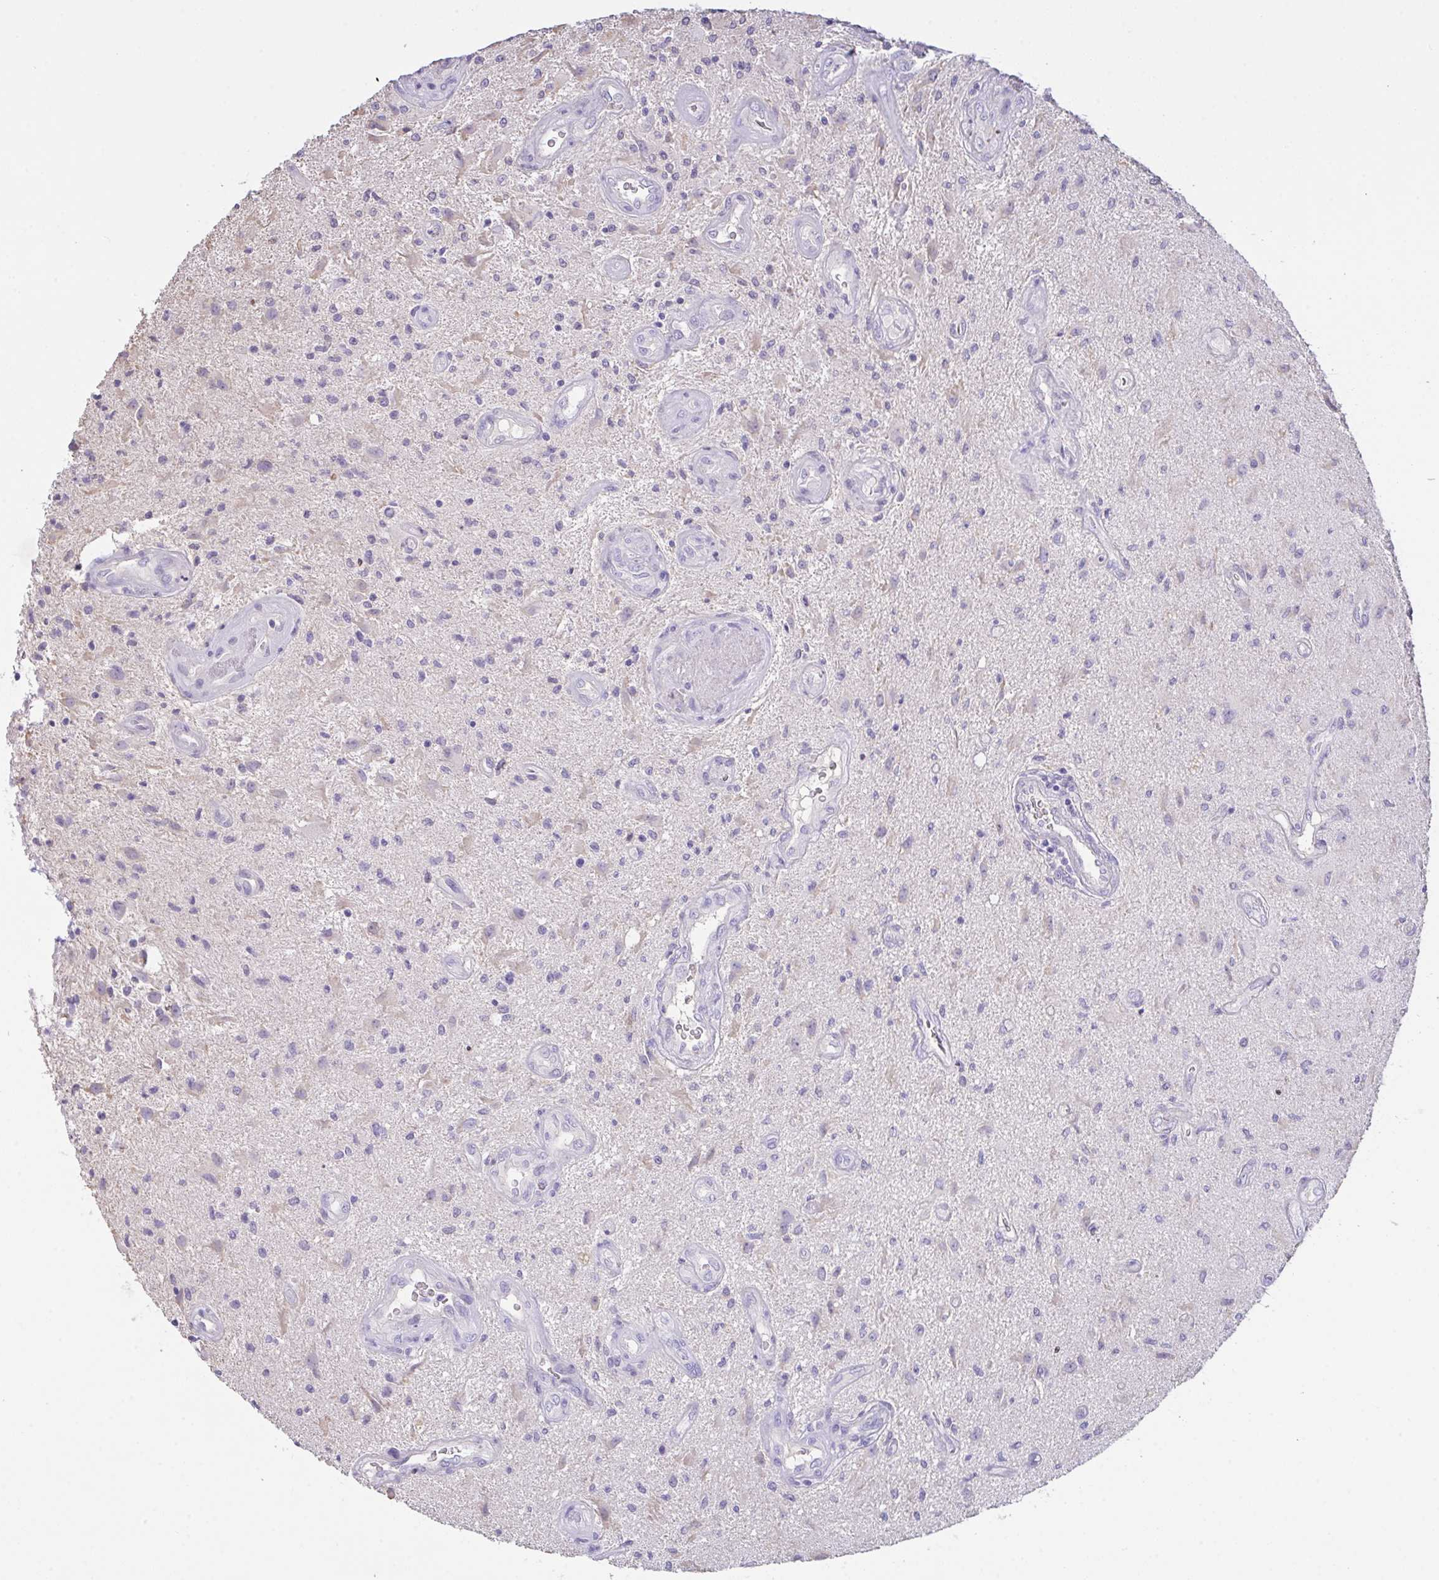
{"staining": {"intensity": "negative", "quantity": "none", "location": "none"}, "tissue": "glioma", "cell_type": "Tumor cells", "image_type": "cancer", "snomed": [{"axis": "morphology", "description": "Glioma, malignant, High grade"}, {"axis": "topography", "description": "Brain"}], "caption": "Immunohistochemistry (IHC) of high-grade glioma (malignant) demonstrates no staining in tumor cells.", "gene": "CA10", "patient": {"sex": "male", "age": 67}}